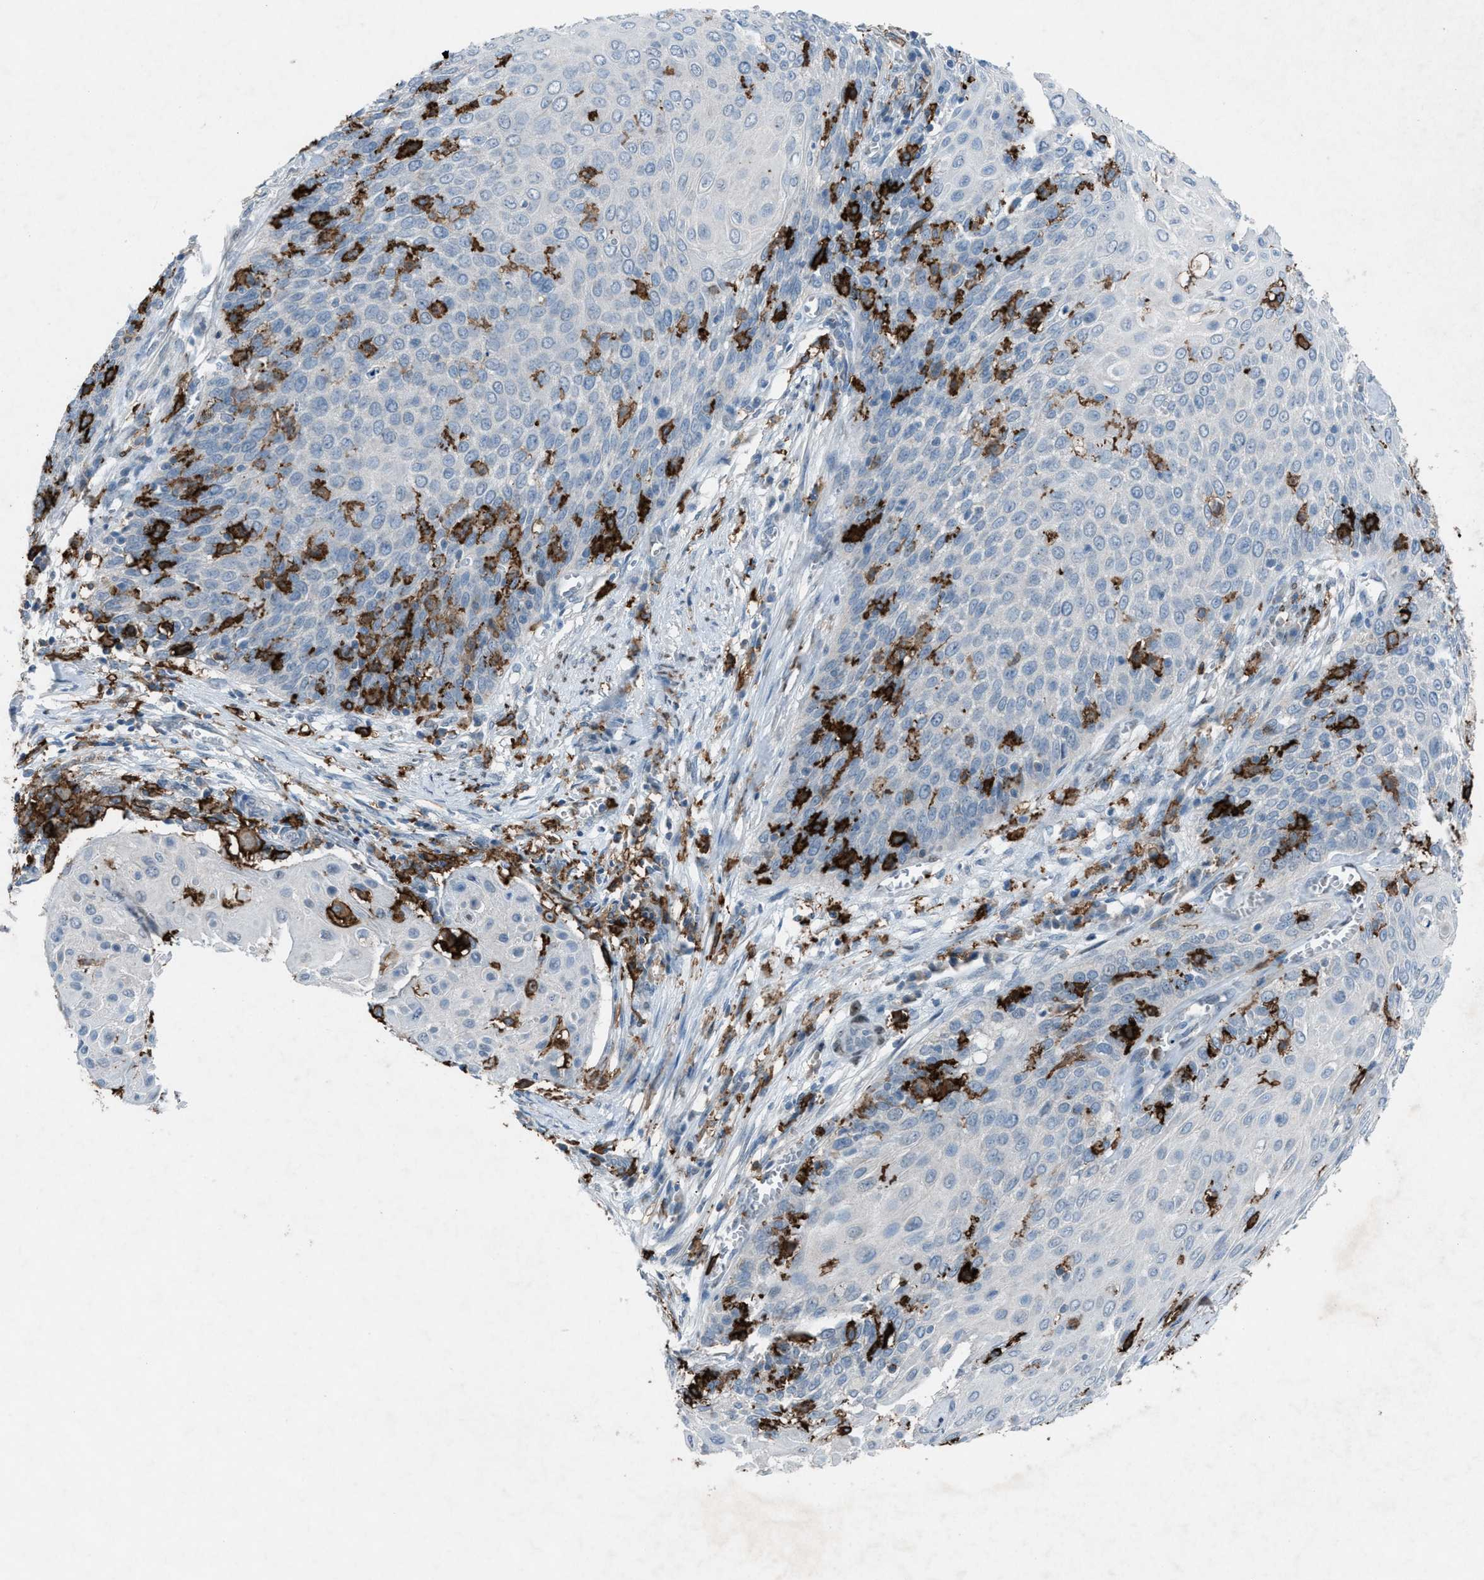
{"staining": {"intensity": "negative", "quantity": "none", "location": "none"}, "tissue": "cervical cancer", "cell_type": "Tumor cells", "image_type": "cancer", "snomed": [{"axis": "morphology", "description": "Squamous cell carcinoma, NOS"}, {"axis": "topography", "description": "Cervix"}], "caption": "IHC histopathology image of neoplastic tissue: cervical cancer stained with DAB (3,3'-diaminobenzidine) exhibits no significant protein positivity in tumor cells. (DAB (3,3'-diaminobenzidine) immunohistochemistry (IHC) with hematoxylin counter stain).", "gene": "FCER1G", "patient": {"sex": "female", "age": 39}}